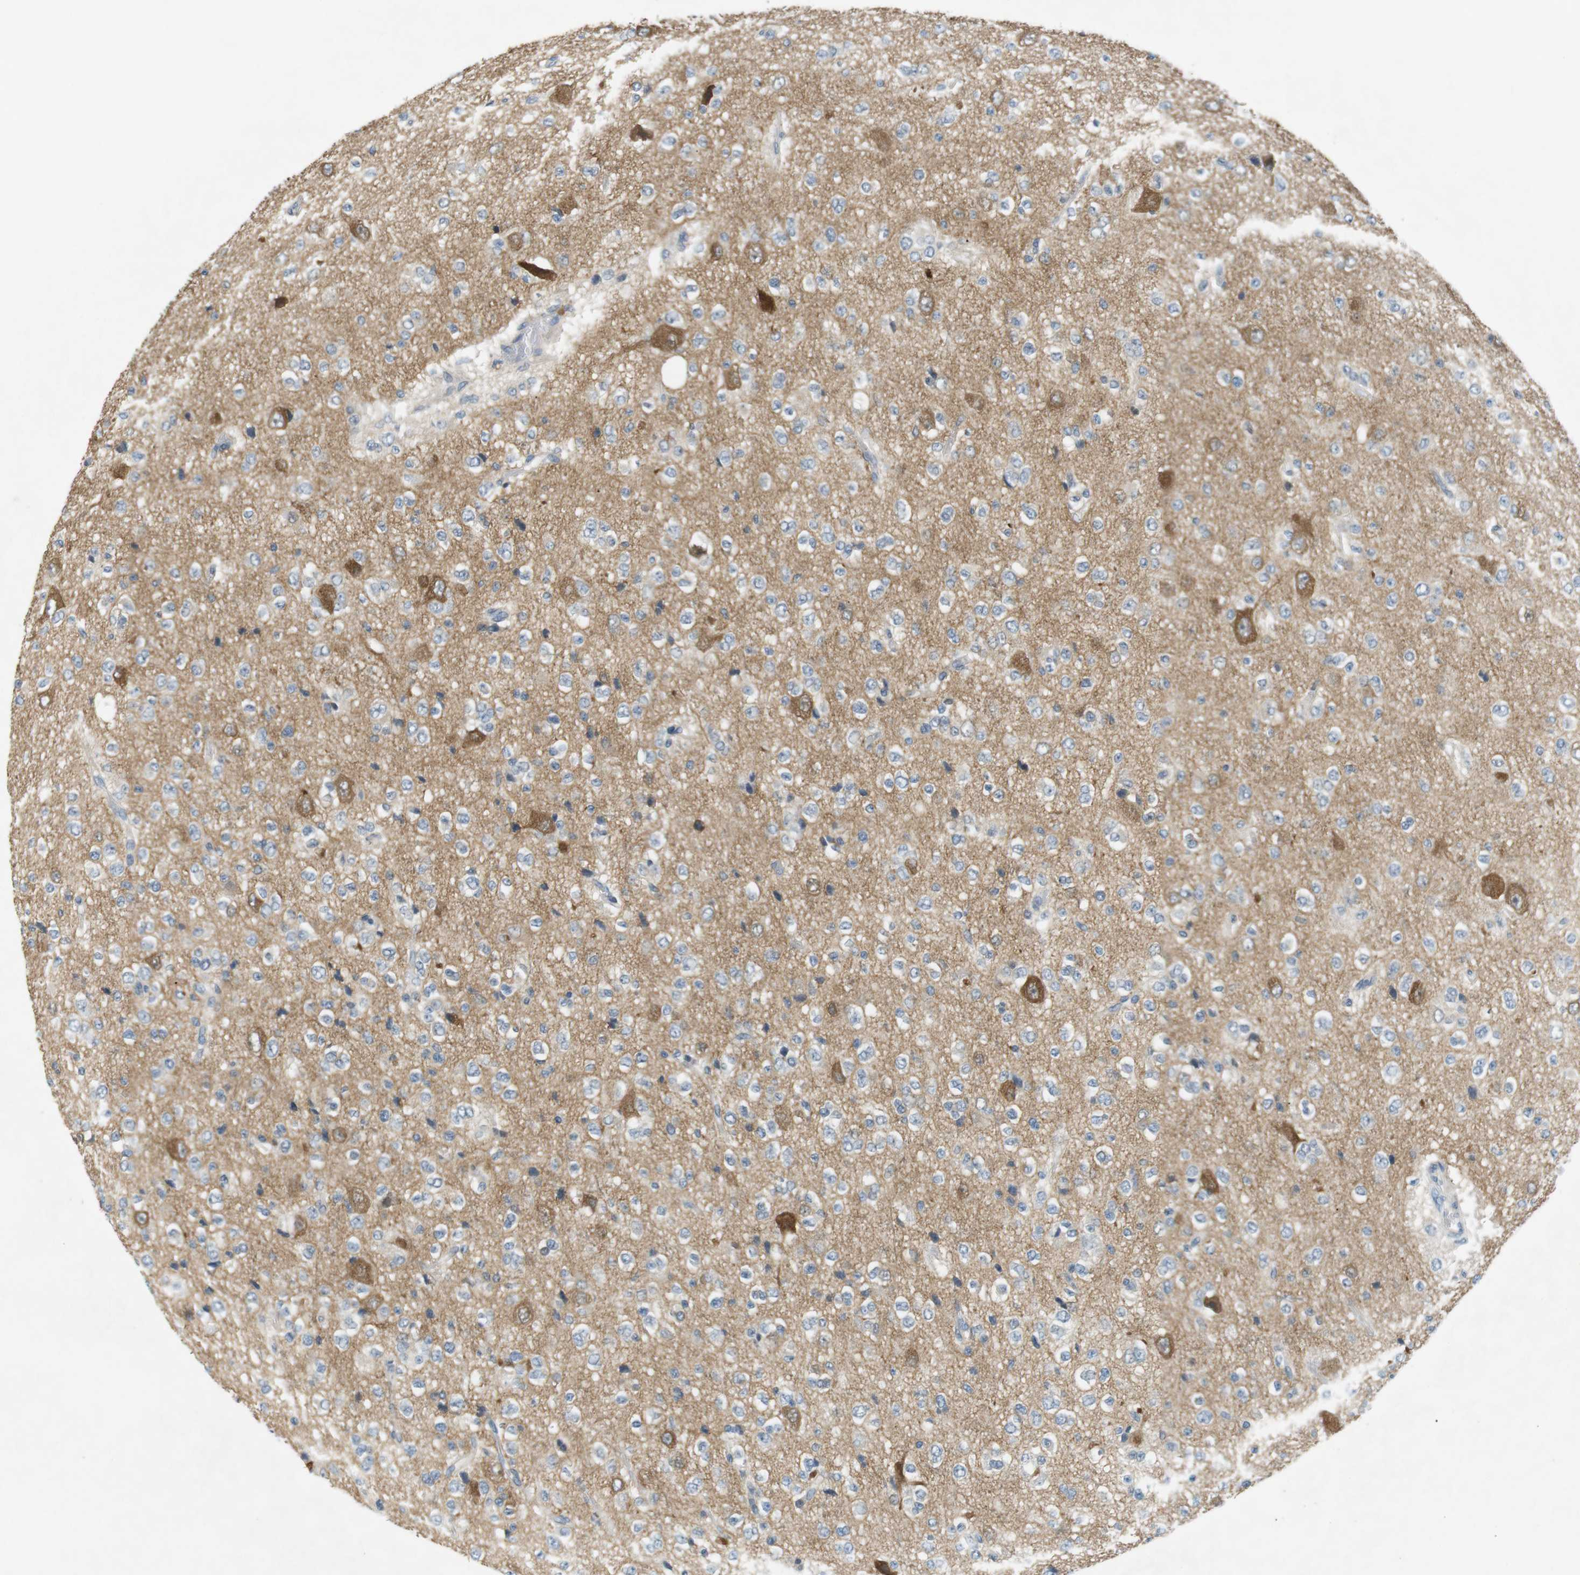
{"staining": {"intensity": "moderate", "quantity": "<25%", "location": "cytoplasmic/membranous"}, "tissue": "glioma", "cell_type": "Tumor cells", "image_type": "cancer", "snomed": [{"axis": "morphology", "description": "Glioma, malignant, High grade"}, {"axis": "topography", "description": "pancreas cauda"}], "caption": "Malignant high-grade glioma stained for a protein (brown) displays moderate cytoplasmic/membranous positive expression in about <25% of tumor cells.", "gene": "RTN3", "patient": {"sex": "male", "age": 60}}